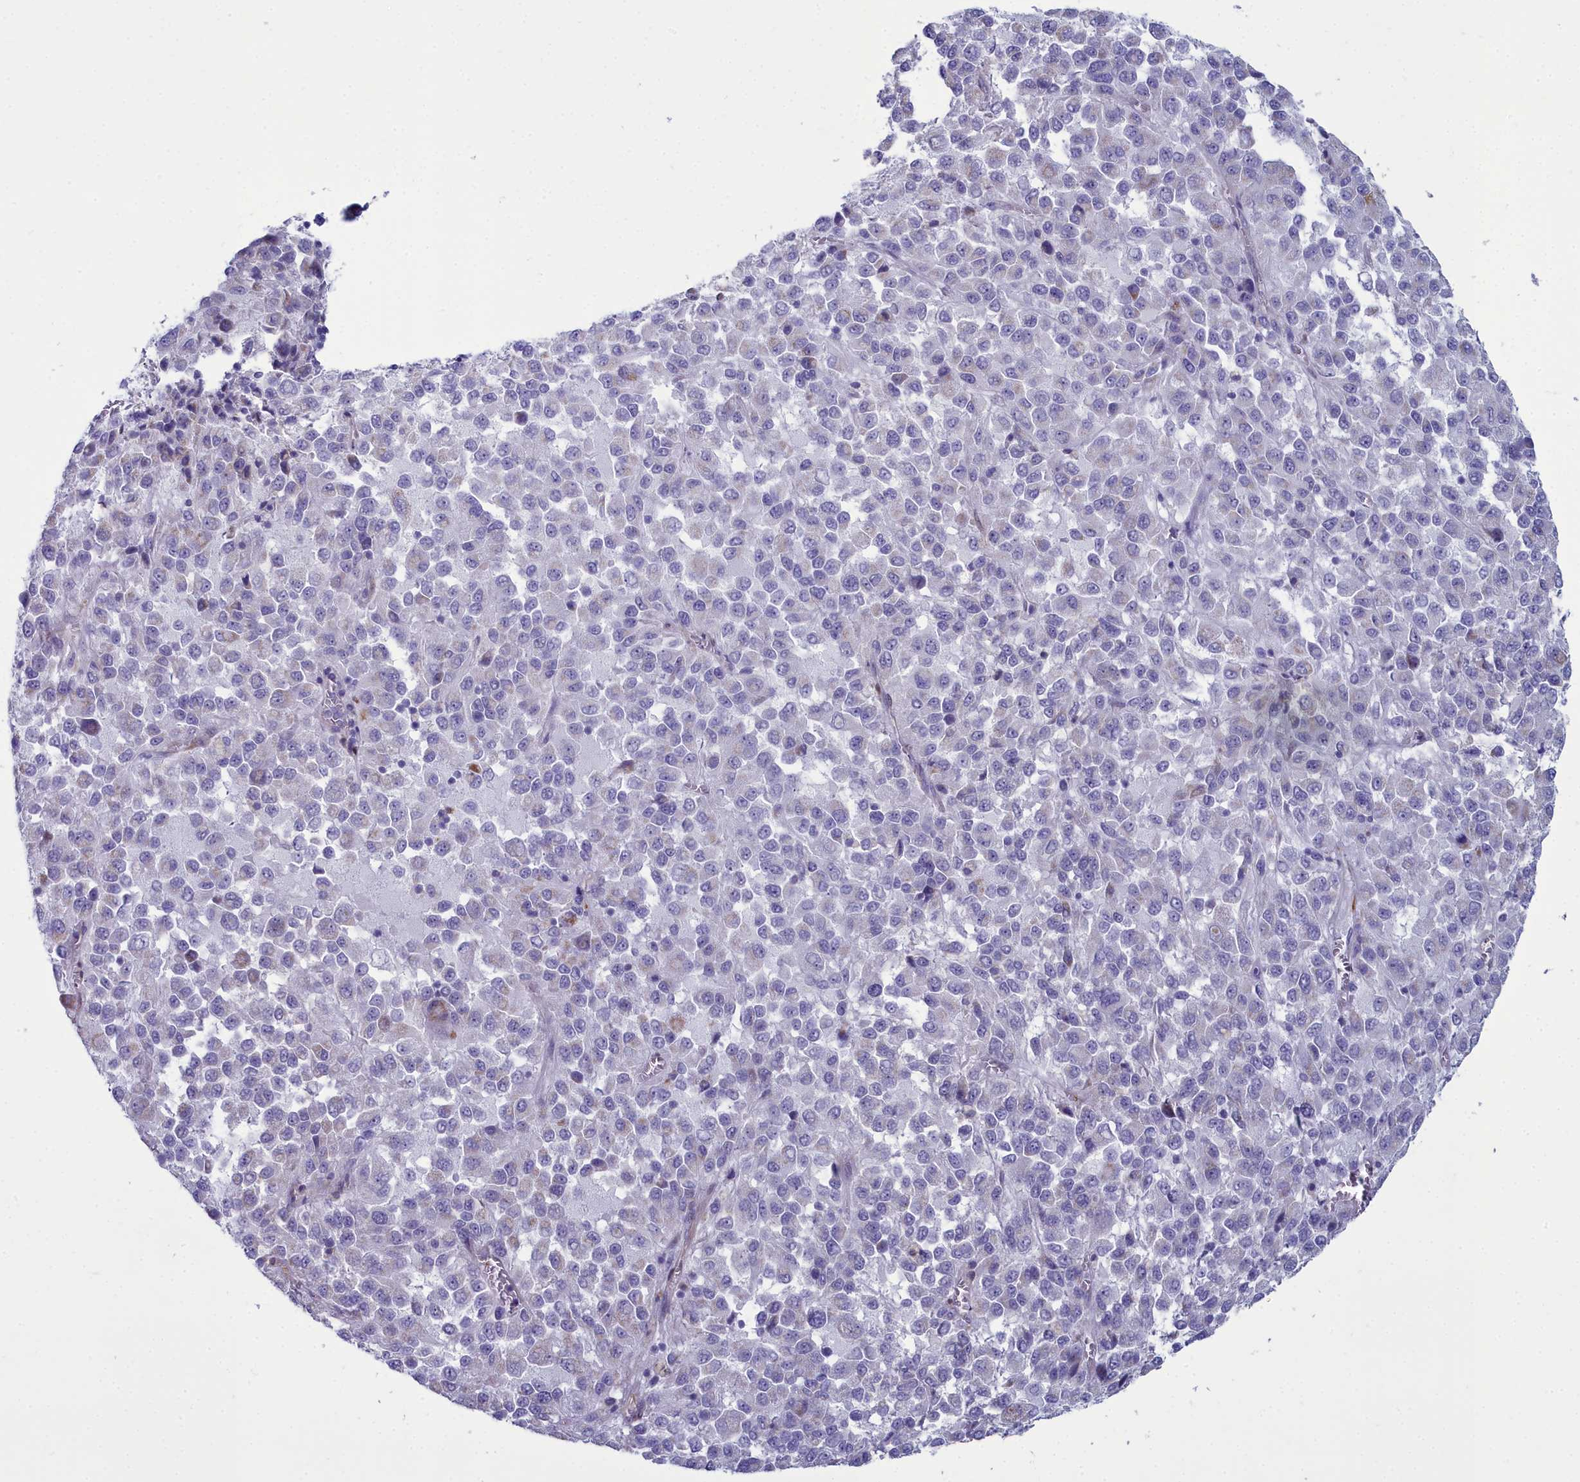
{"staining": {"intensity": "negative", "quantity": "none", "location": "none"}, "tissue": "melanoma", "cell_type": "Tumor cells", "image_type": "cancer", "snomed": [{"axis": "morphology", "description": "Malignant melanoma, Metastatic site"}, {"axis": "topography", "description": "Lung"}], "caption": "This is an IHC photomicrograph of human malignant melanoma (metastatic site). There is no staining in tumor cells.", "gene": "PPP1R14A", "patient": {"sex": "male", "age": 64}}